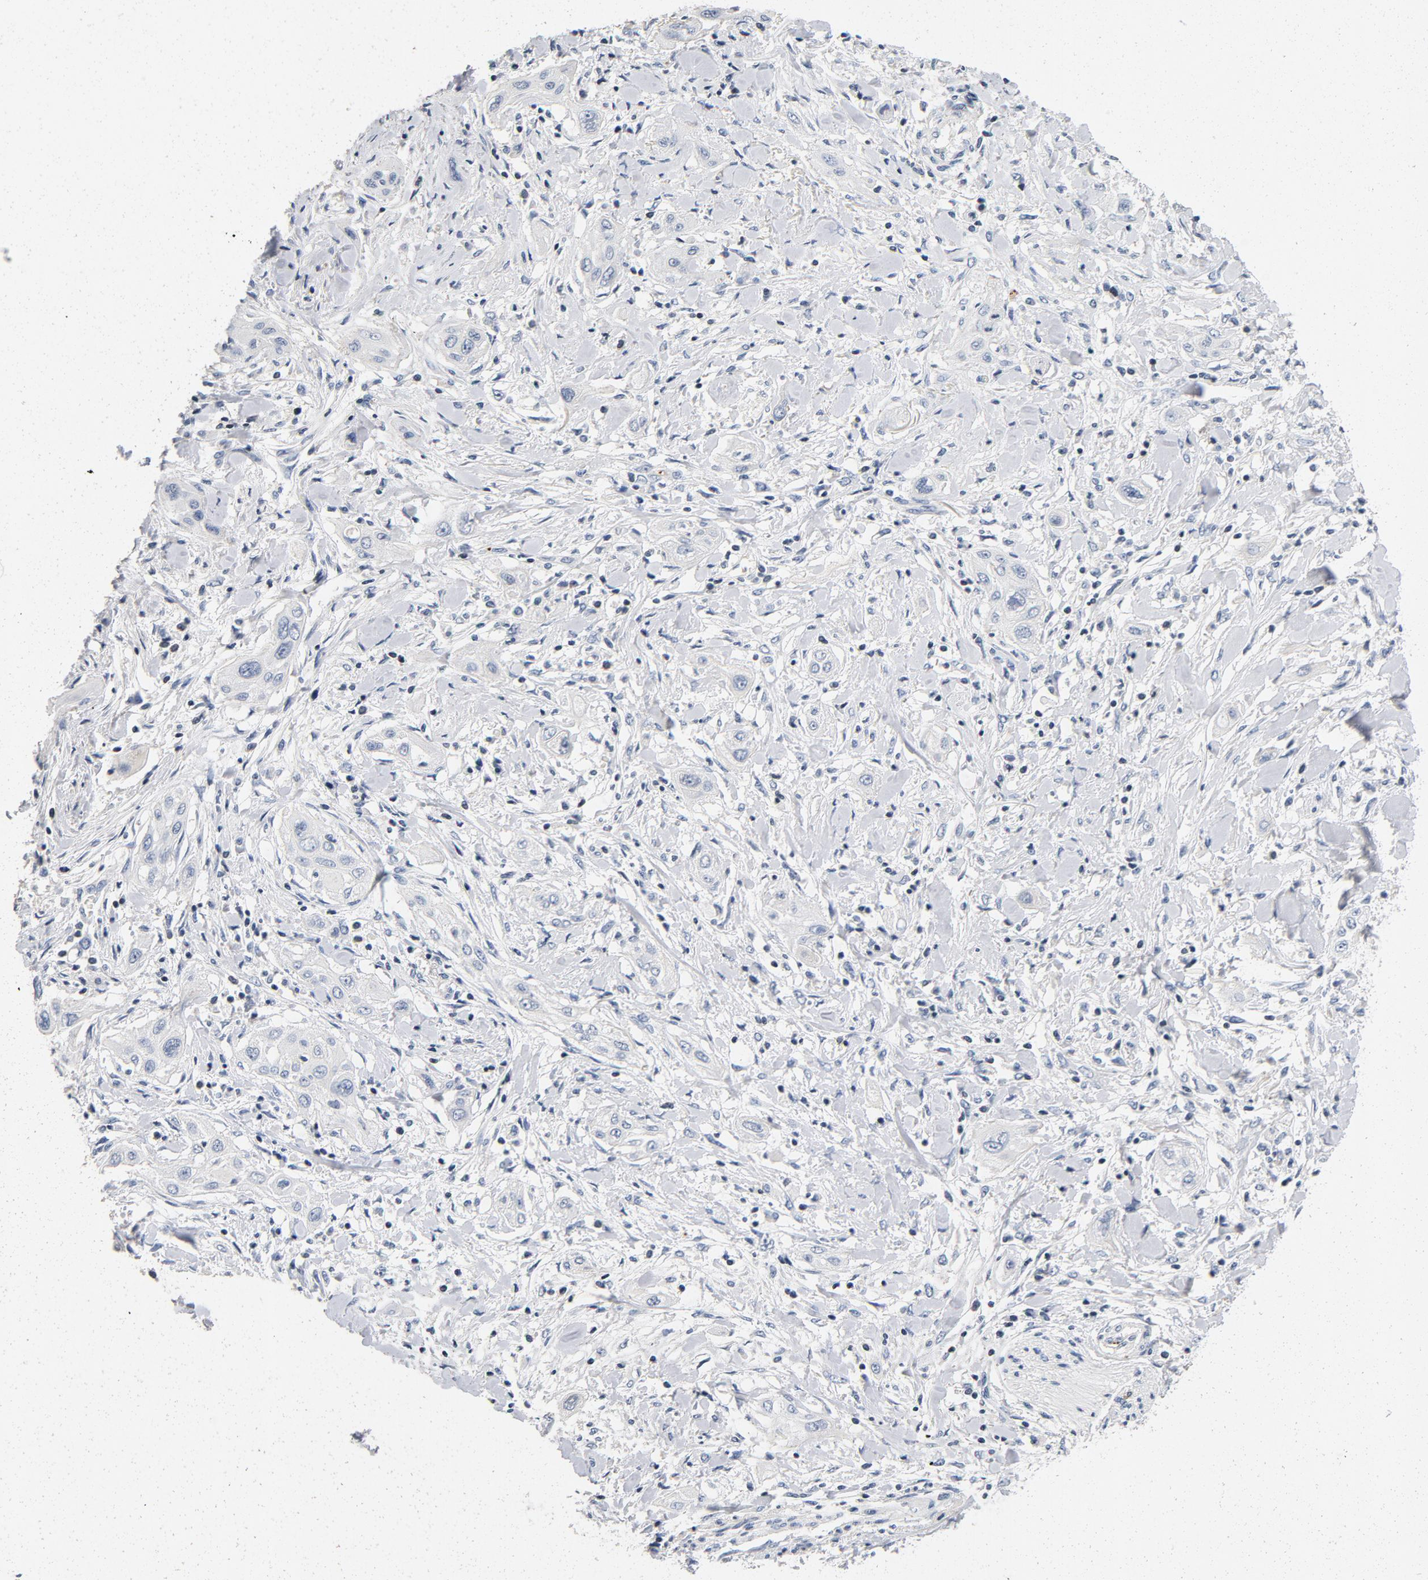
{"staining": {"intensity": "negative", "quantity": "none", "location": "none"}, "tissue": "lung cancer", "cell_type": "Tumor cells", "image_type": "cancer", "snomed": [{"axis": "morphology", "description": "Squamous cell carcinoma, NOS"}, {"axis": "topography", "description": "Lung"}], "caption": "The micrograph demonstrates no staining of tumor cells in squamous cell carcinoma (lung).", "gene": "PIM1", "patient": {"sex": "female", "age": 47}}